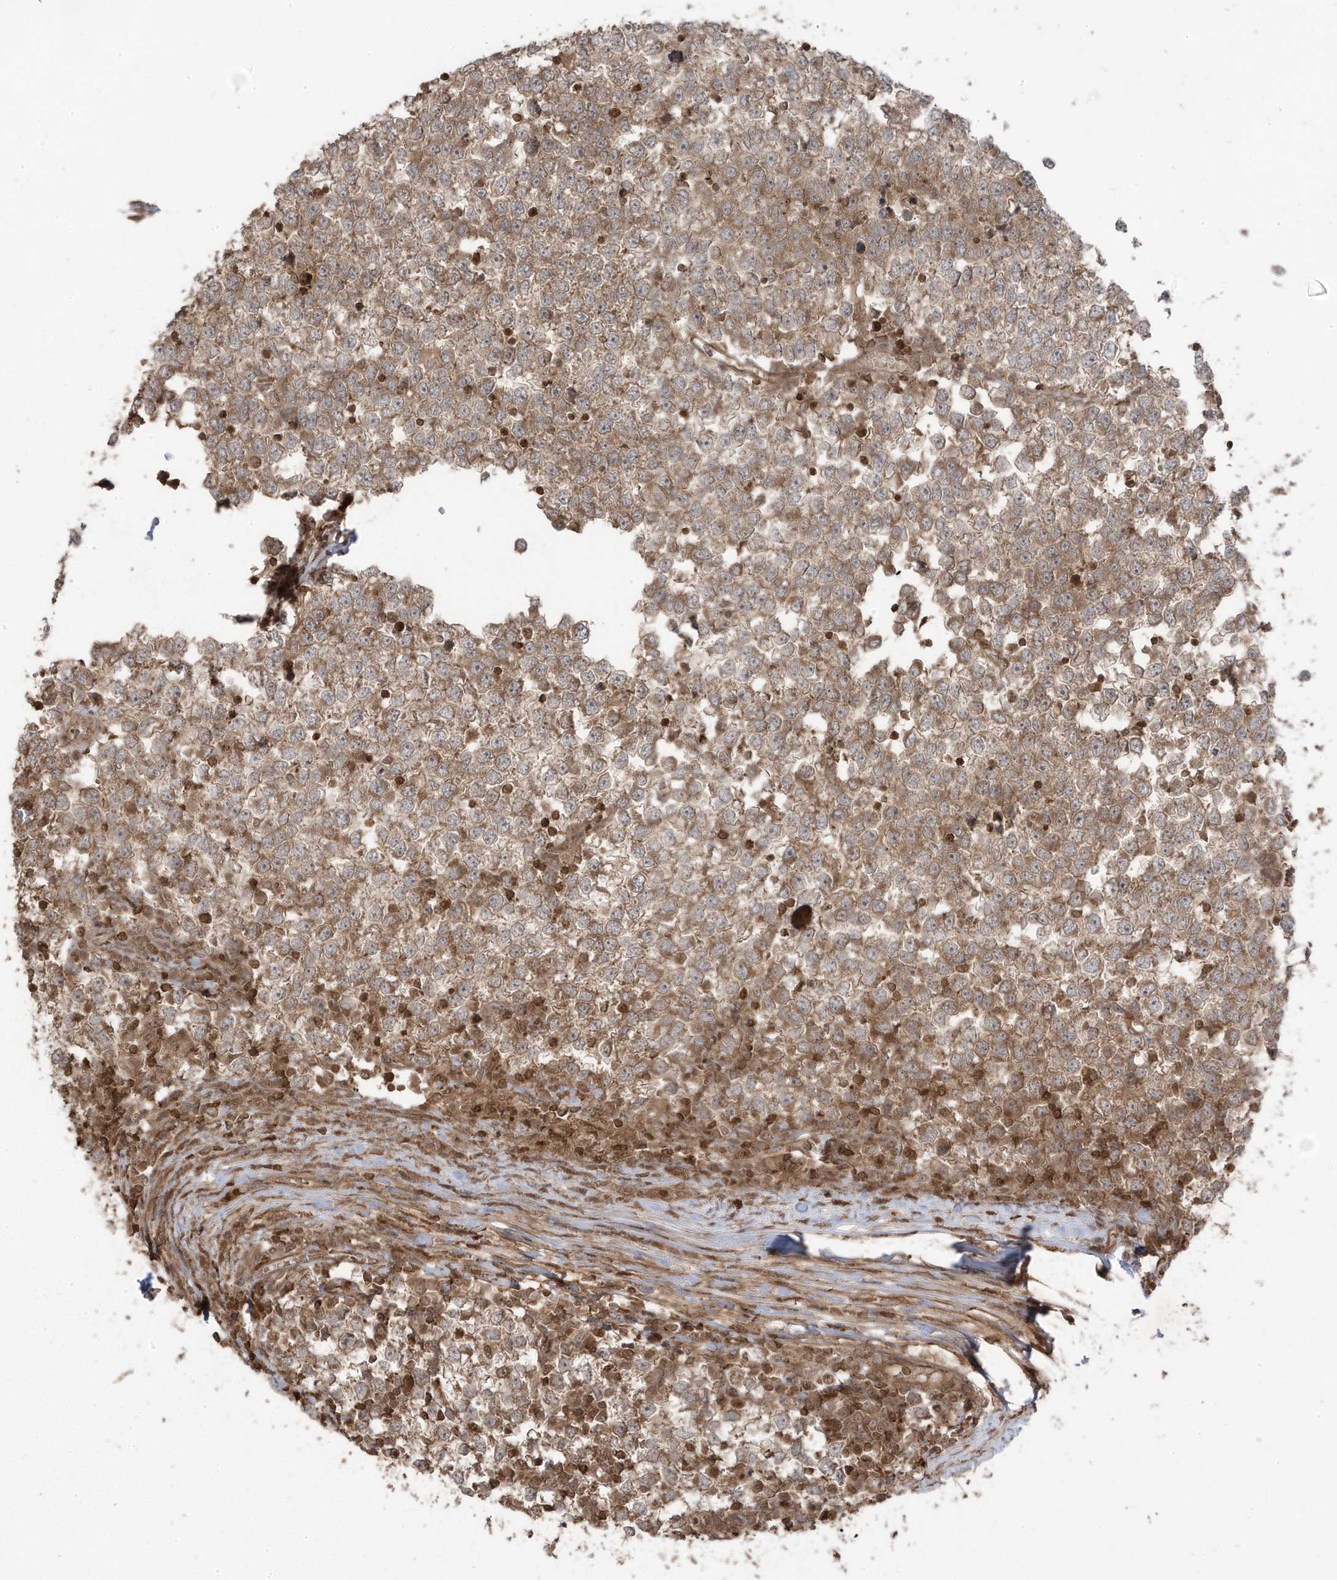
{"staining": {"intensity": "moderate", "quantity": ">75%", "location": "cytoplasmic/membranous"}, "tissue": "testis cancer", "cell_type": "Tumor cells", "image_type": "cancer", "snomed": [{"axis": "morphology", "description": "Seminoma, NOS"}, {"axis": "topography", "description": "Testis"}], "caption": "Immunohistochemistry staining of testis cancer, which shows medium levels of moderate cytoplasmic/membranous positivity in about >75% of tumor cells indicating moderate cytoplasmic/membranous protein positivity. The staining was performed using DAB (3,3'-diaminobenzidine) (brown) for protein detection and nuclei were counterstained in hematoxylin (blue).", "gene": "ASAP1", "patient": {"sex": "male", "age": 65}}